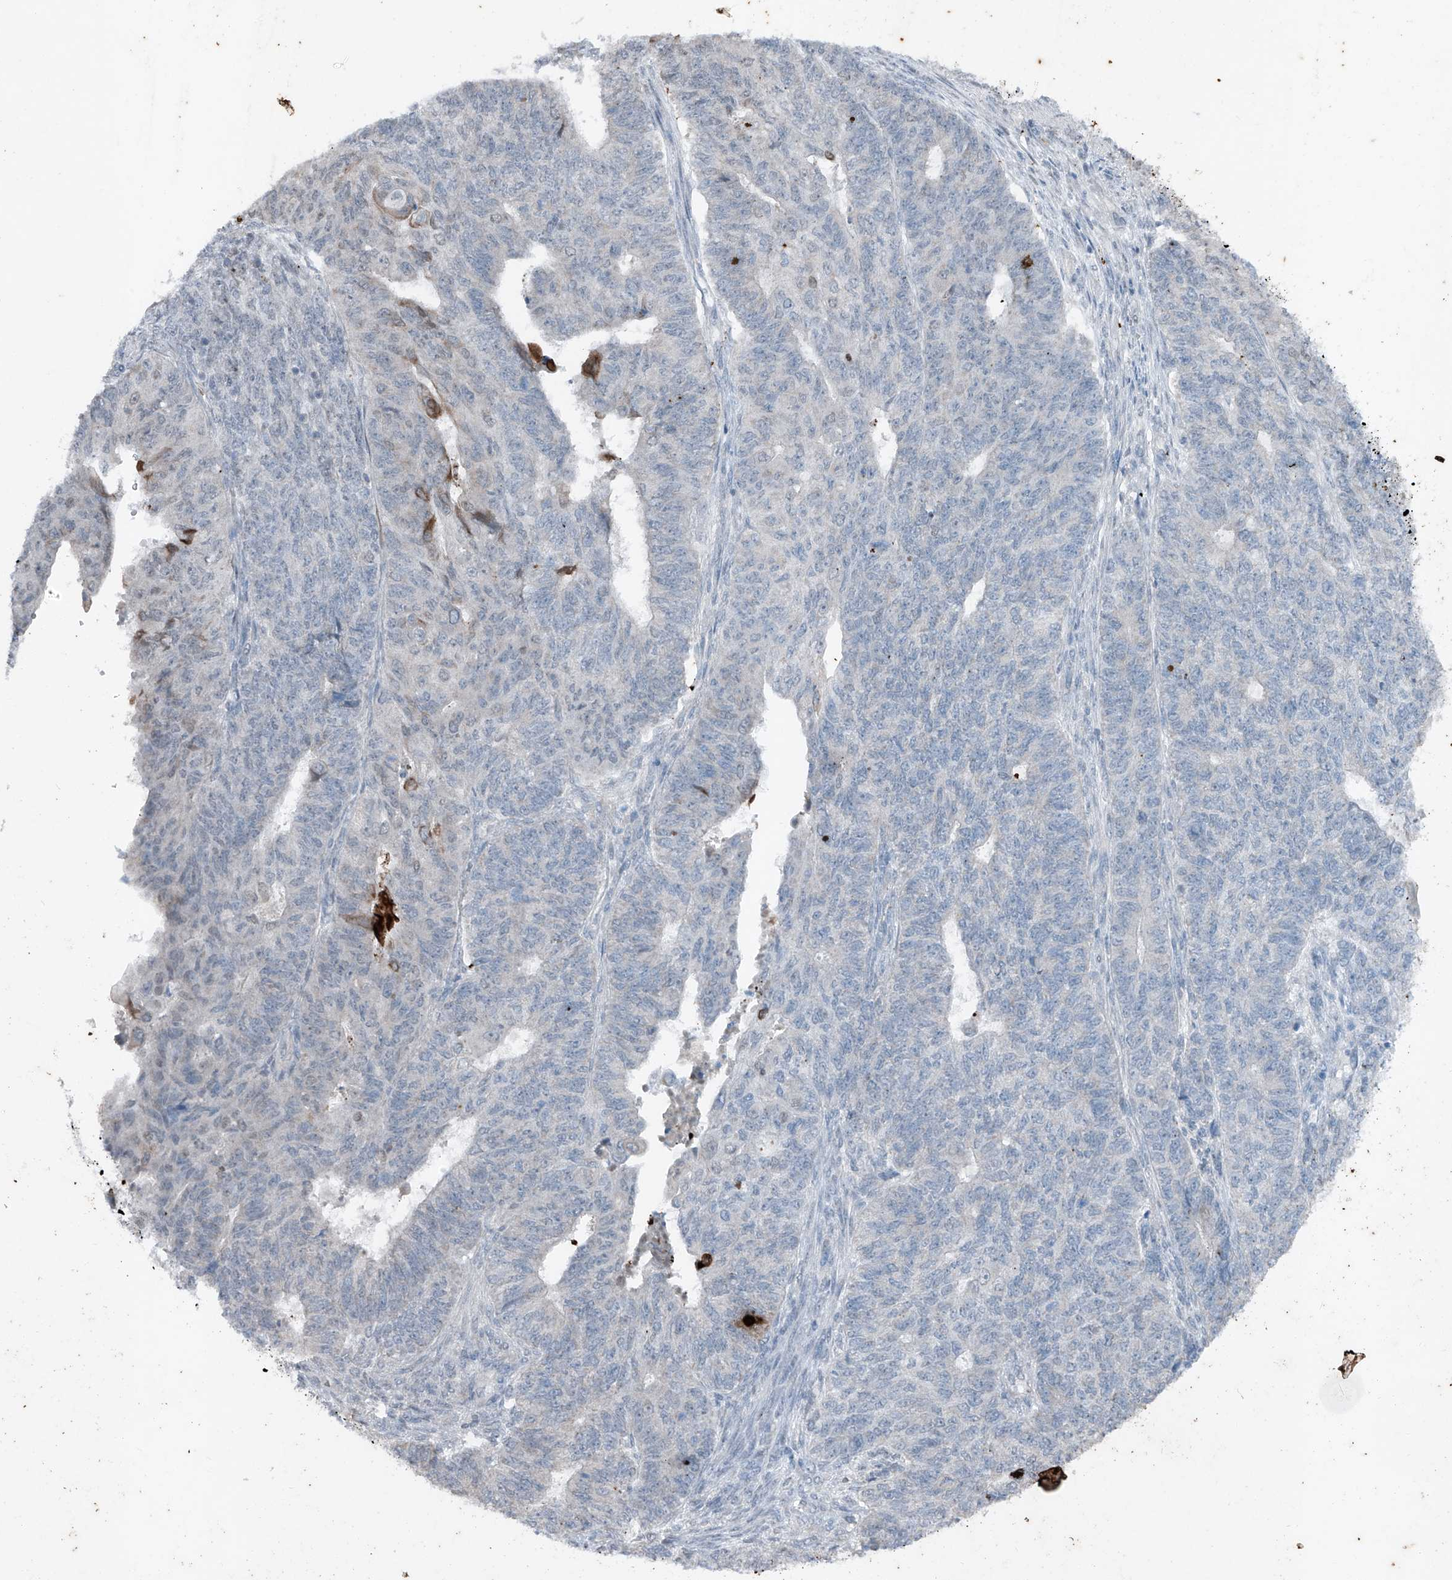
{"staining": {"intensity": "negative", "quantity": "none", "location": "none"}, "tissue": "endometrial cancer", "cell_type": "Tumor cells", "image_type": "cancer", "snomed": [{"axis": "morphology", "description": "Adenocarcinoma, NOS"}, {"axis": "topography", "description": "Endometrium"}], "caption": "Immunohistochemistry (IHC) of human endometrial adenocarcinoma shows no expression in tumor cells. Brightfield microscopy of IHC stained with DAB (brown) and hematoxylin (blue), captured at high magnification.", "gene": "DYRK1B", "patient": {"sex": "female", "age": 32}}